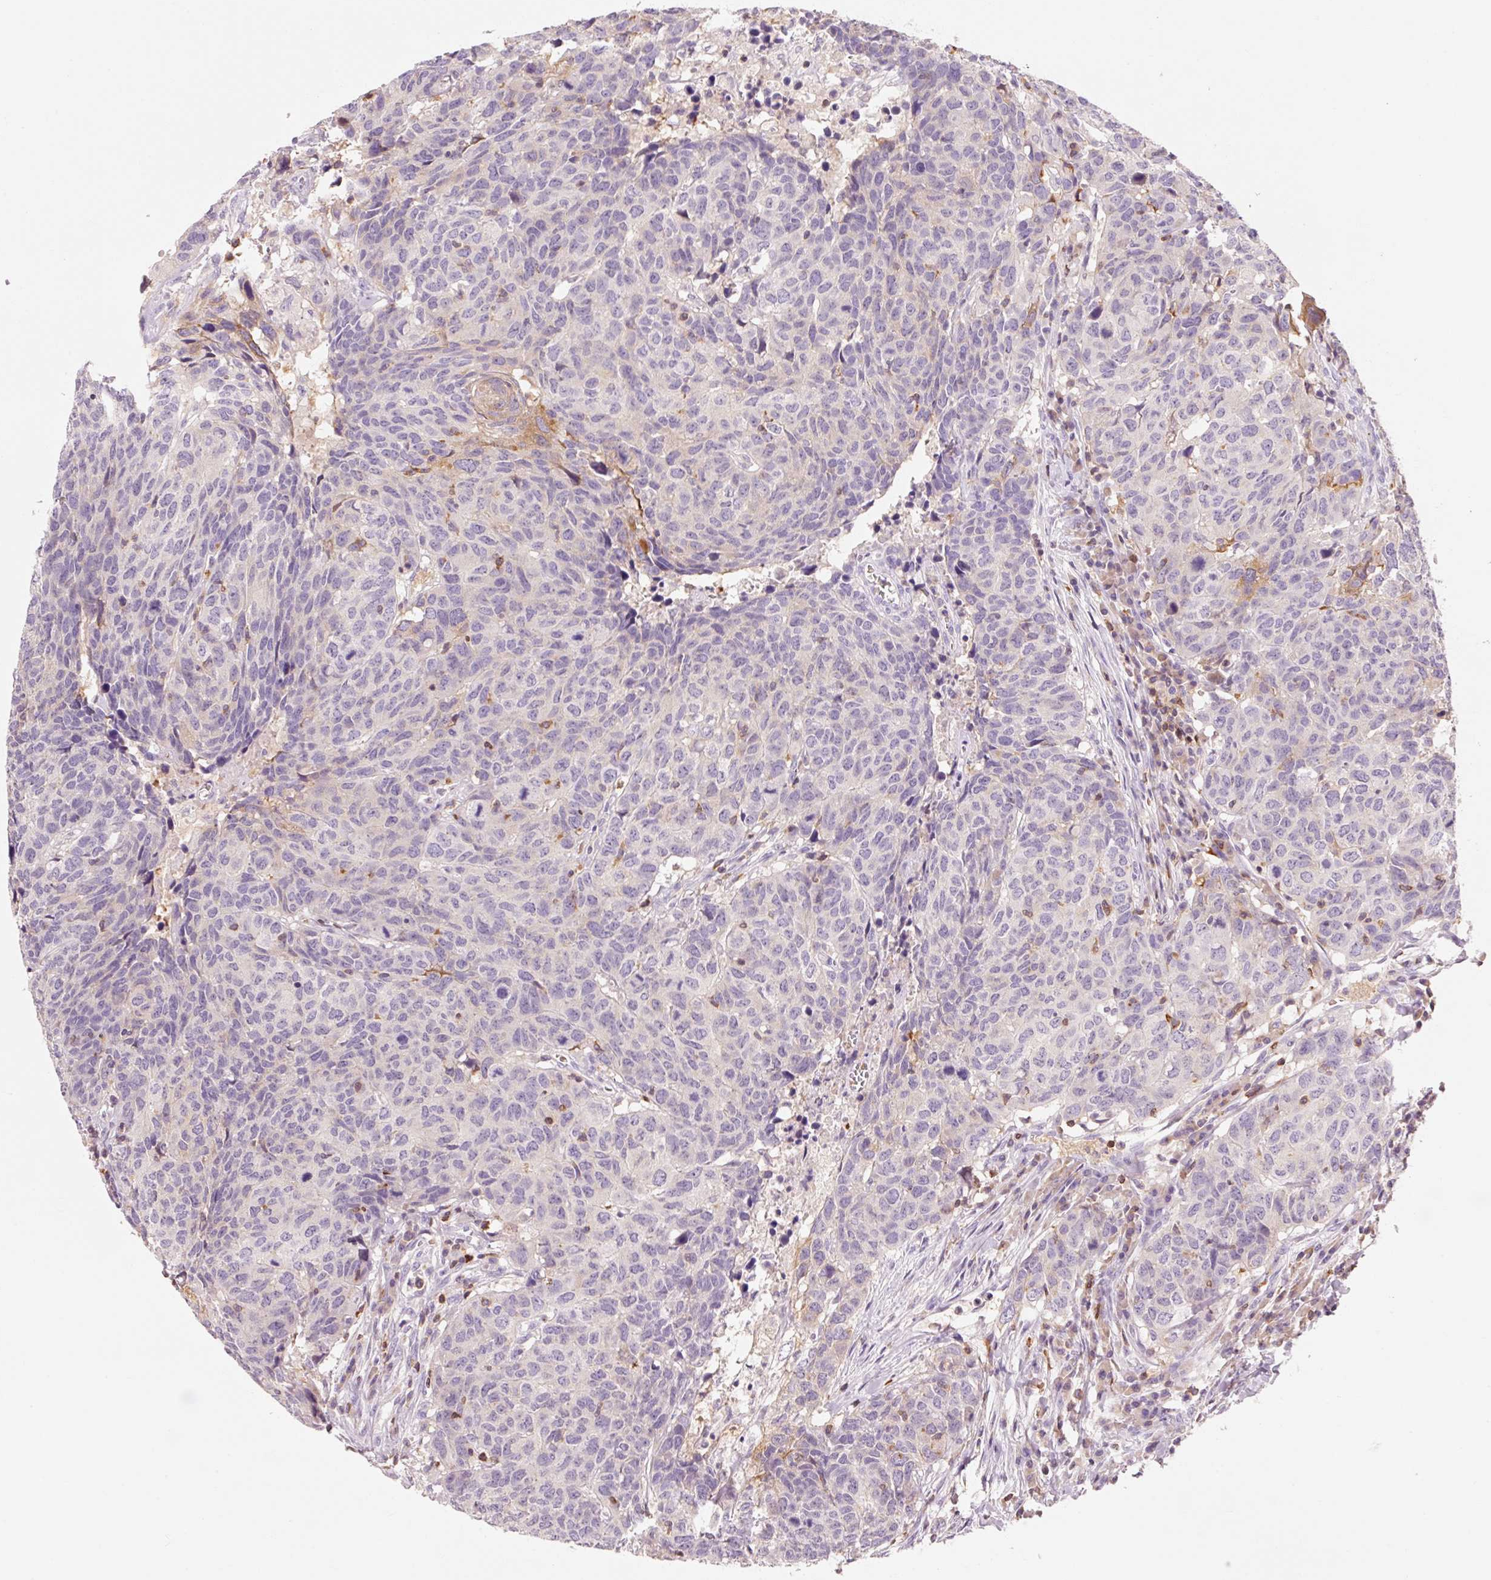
{"staining": {"intensity": "negative", "quantity": "none", "location": "none"}, "tissue": "head and neck cancer", "cell_type": "Tumor cells", "image_type": "cancer", "snomed": [{"axis": "morphology", "description": "Normal tissue, NOS"}, {"axis": "morphology", "description": "Squamous cell carcinoma, NOS"}, {"axis": "topography", "description": "Skeletal muscle"}, {"axis": "topography", "description": "Vascular tissue"}, {"axis": "topography", "description": "Peripheral nerve tissue"}, {"axis": "topography", "description": "Head-Neck"}], "caption": "An immunohistochemistry photomicrograph of head and neck squamous cell carcinoma is shown. There is no staining in tumor cells of head and neck squamous cell carcinoma. The staining is performed using DAB (3,3'-diaminobenzidine) brown chromogen with nuclei counter-stained in using hematoxylin.", "gene": "OR8K1", "patient": {"sex": "male", "age": 66}}